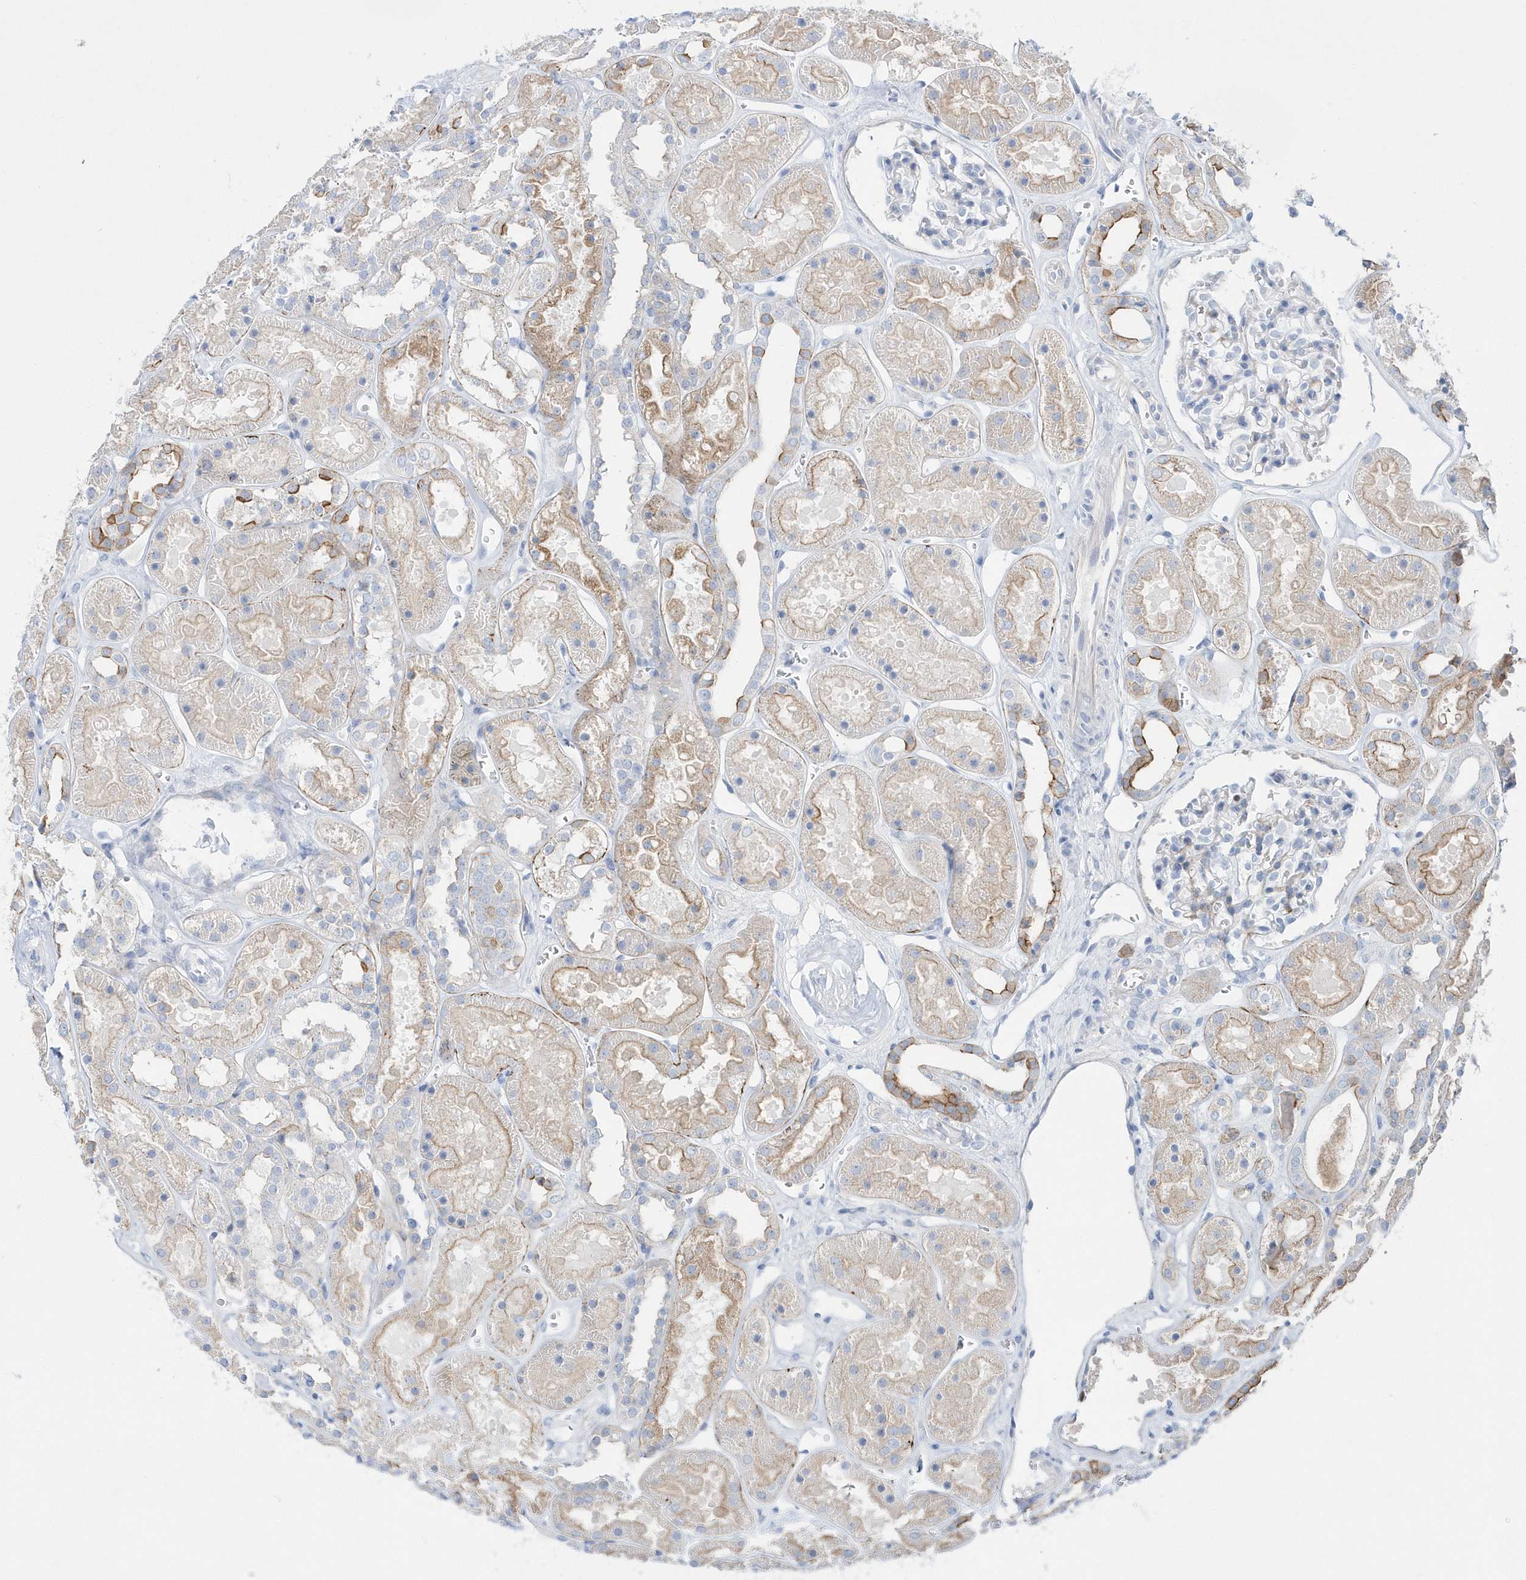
{"staining": {"intensity": "moderate", "quantity": "<25%", "location": "cytoplasmic/membranous"}, "tissue": "kidney", "cell_type": "Cells in glomeruli", "image_type": "normal", "snomed": [{"axis": "morphology", "description": "Normal tissue, NOS"}, {"axis": "topography", "description": "Kidney"}], "caption": "Immunohistochemical staining of benign kidney displays <25% levels of moderate cytoplasmic/membranous protein staining in approximately <25% of cells in glomeruli.", "gene": "TMCO6", "patient": {"sex": "female", "age": 41}}